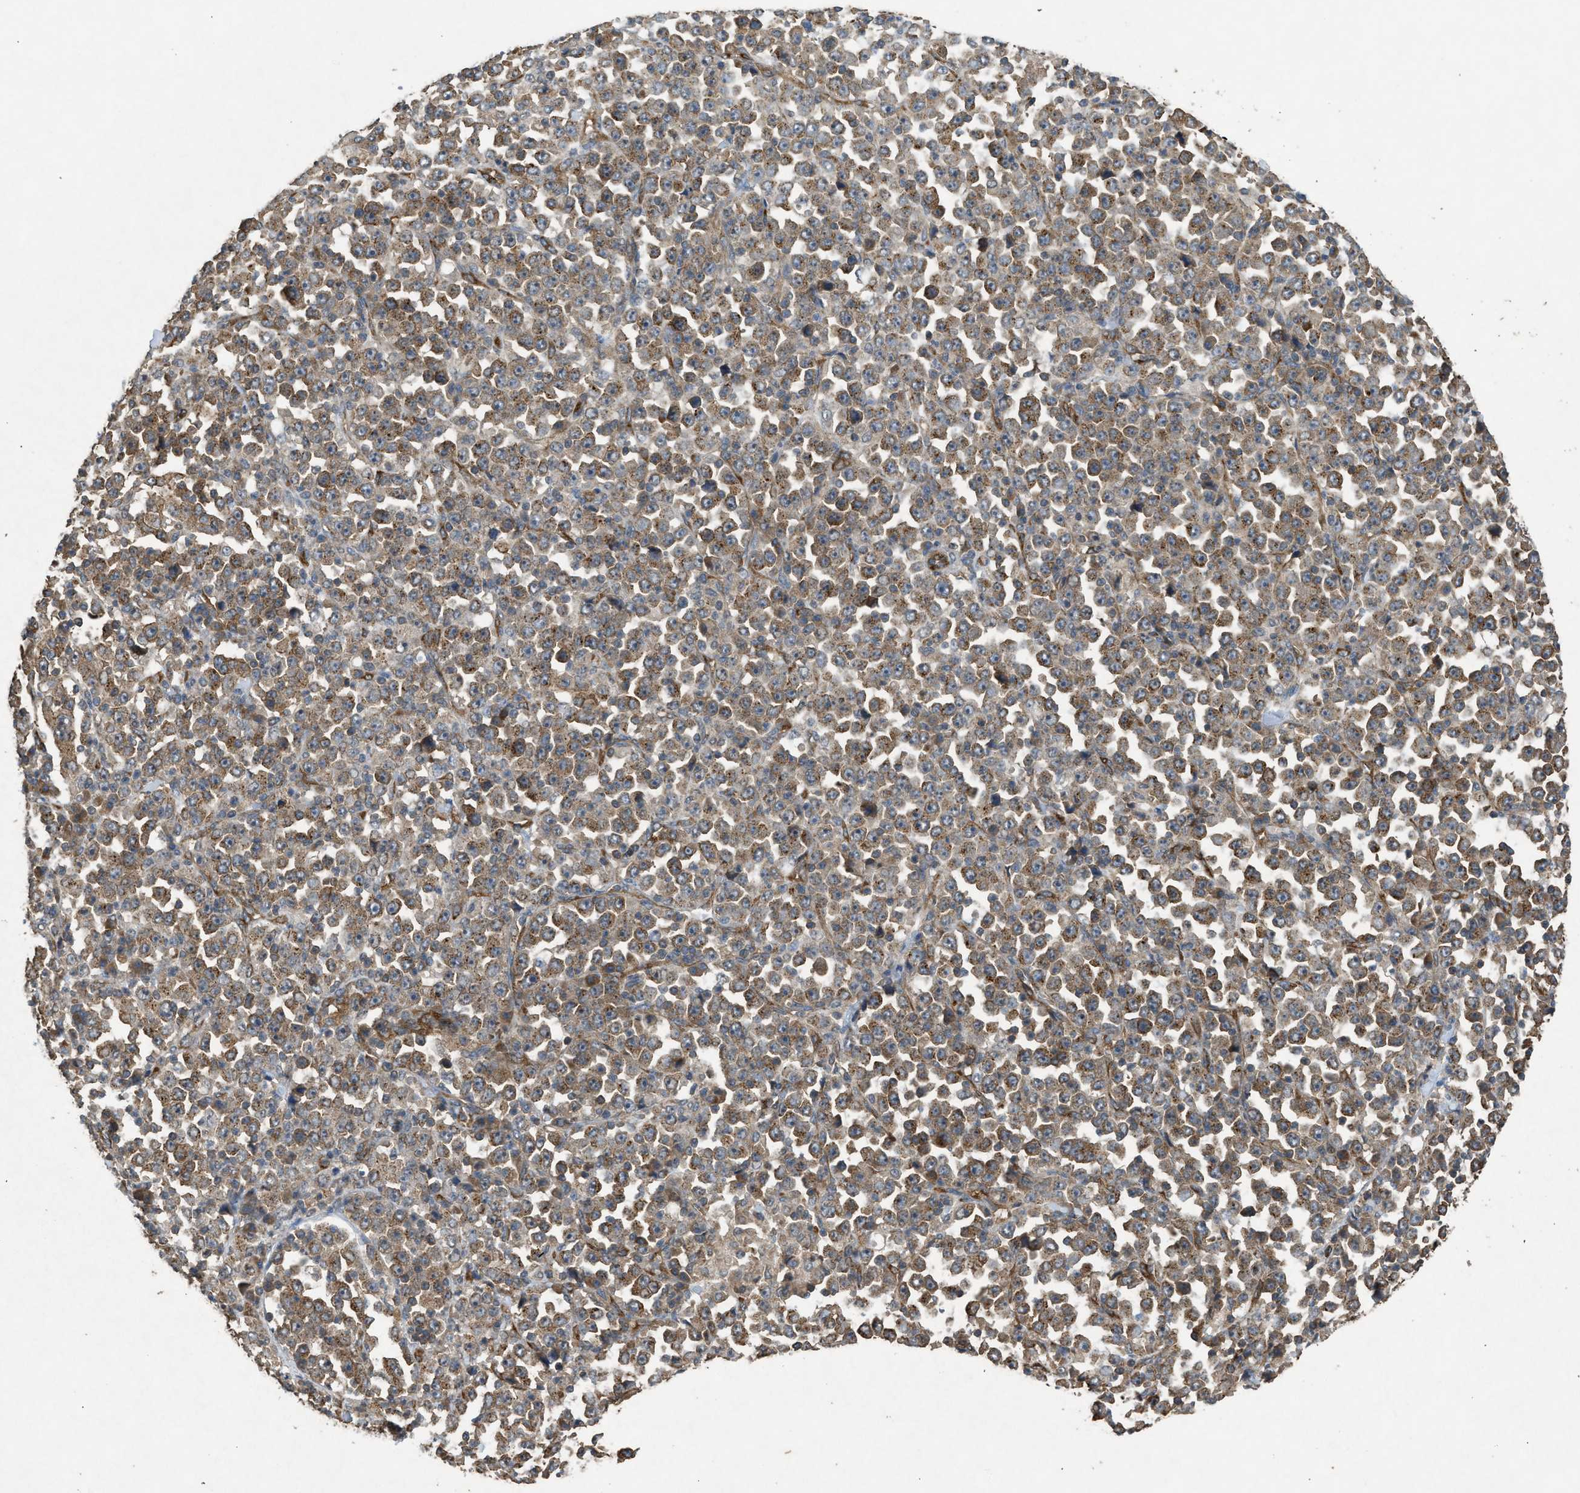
{"staining": {"intensity": "moderate", "quantity": ">75%", "location": "cytoplasmic/membranous"}, "tissue": "stomach cancer", "cell_type": "Tumor cells", "image_type": "cancer", "snomed": [{"axis": "morphology", "description": "Normal tissue, NOS"}, {"axis": "morphology", "description": "Adenocarcinoma, NOS"}, {"axis": "topography", "description": "Stomach, upper"}, {"axis": "topography", "description": "Stomach"}], "caption": "Immunohistochemistry (IHC) (DAB (3,3'-diaminobenzidine)) staining of human stomach adenocarcinoma displays moderate cytoplasmic/membranous protein expression in about >75% of tumor cells.", "gene": "HIP1R", "patient": {"sex": "male", "age": 59}}